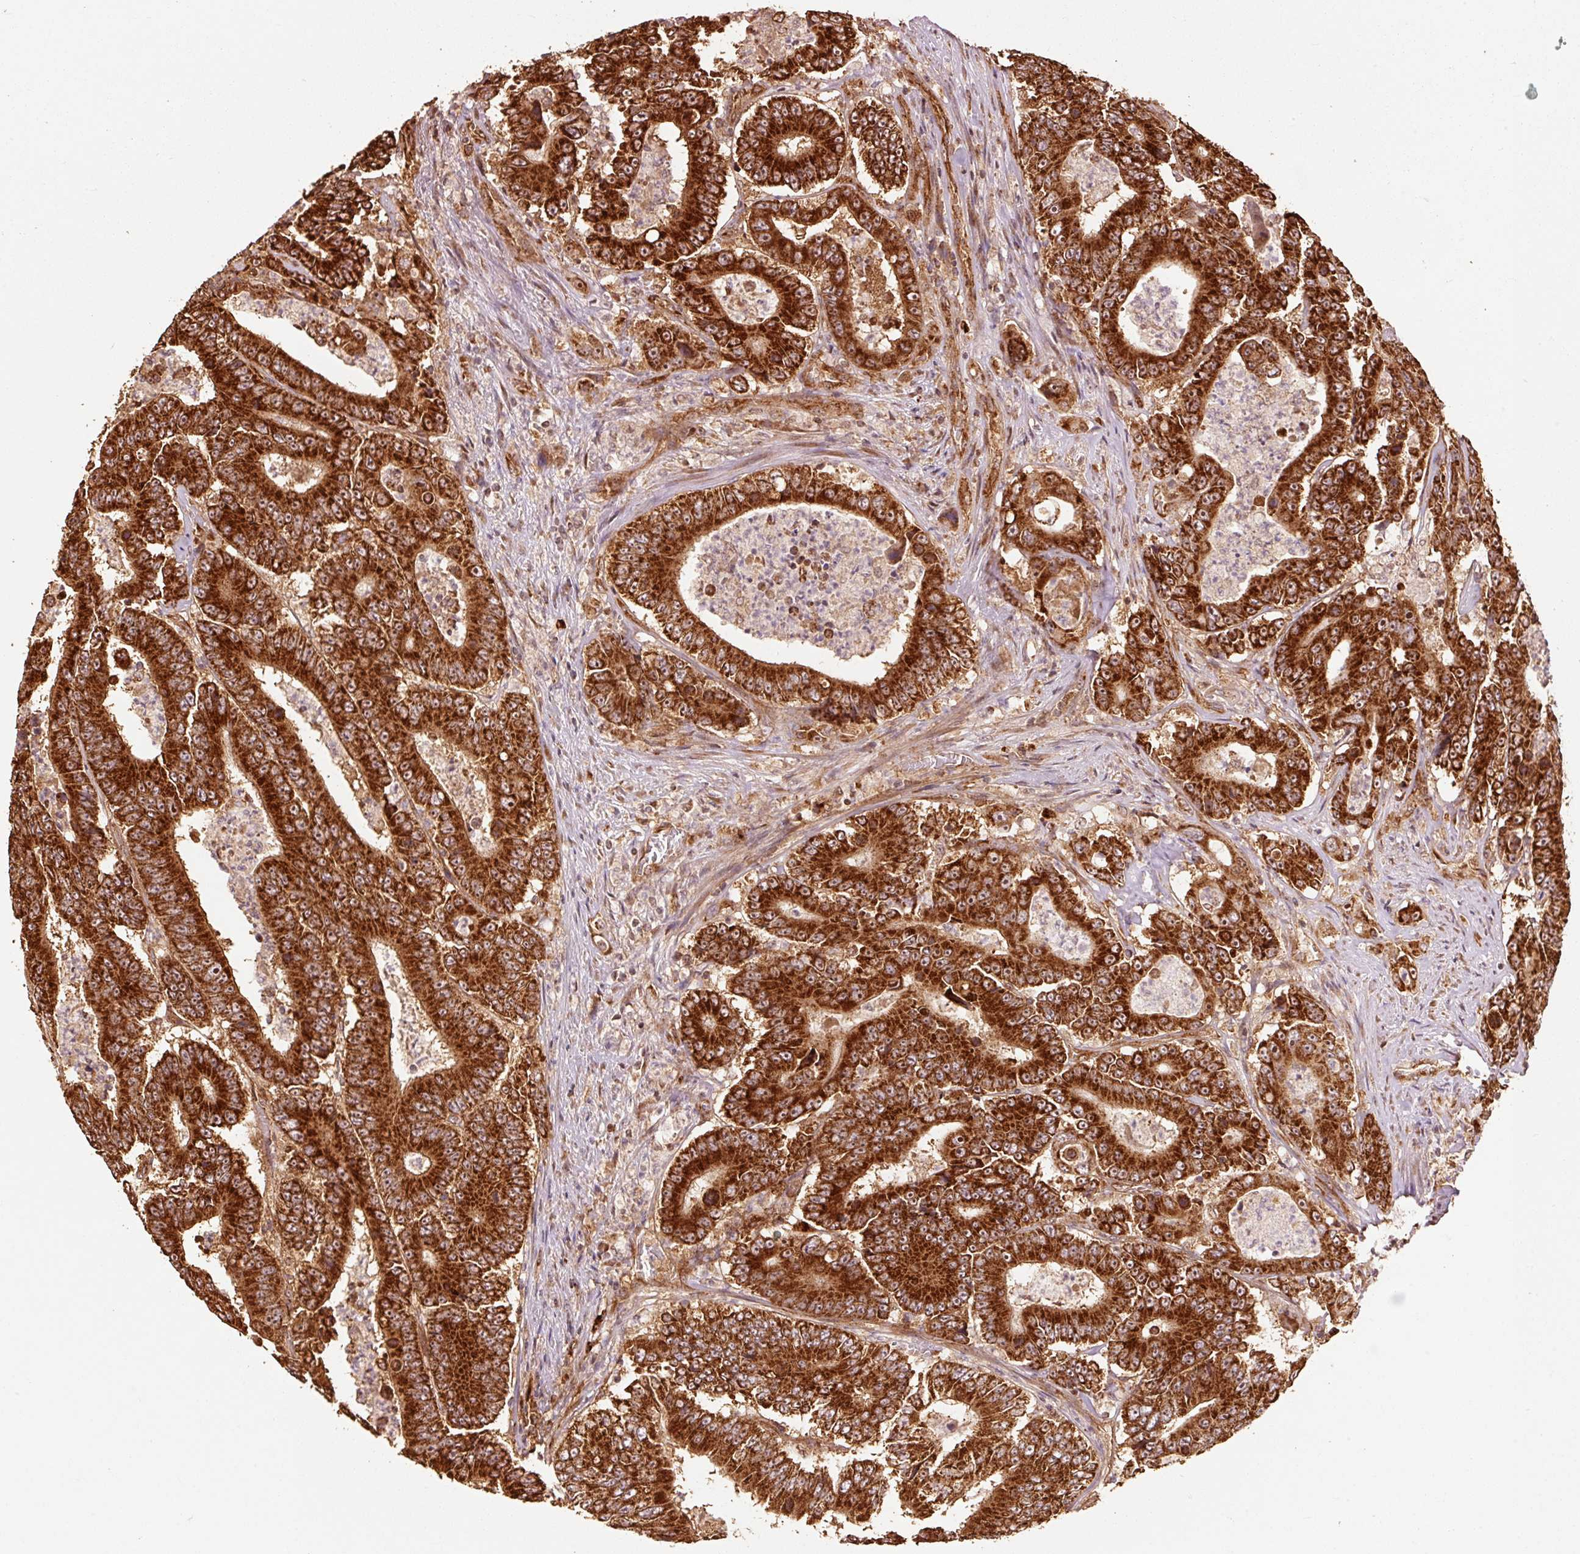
{"staining": {"intensity": "strong", "quantity": ">75%", "location": "cytoplasmic/membranous"}, "tissue": "colorectal cancer", "cell_type": "Tumor cells", "image_type": "cancer", "snomed": [{"axis": "morphology", "description": "Adenocarcinoma, NOS"}, {"axis": "topography", "description": "Colon"}], "caption": "This micrograph displays IHC staining of colorectal cancer (adenocarcinoma), with high strong cytoplasmic/membranous staining in approximately >75% of tumor cells.", "gene": "MRPL16", "patient": {"sex": "male", "age": 83}}